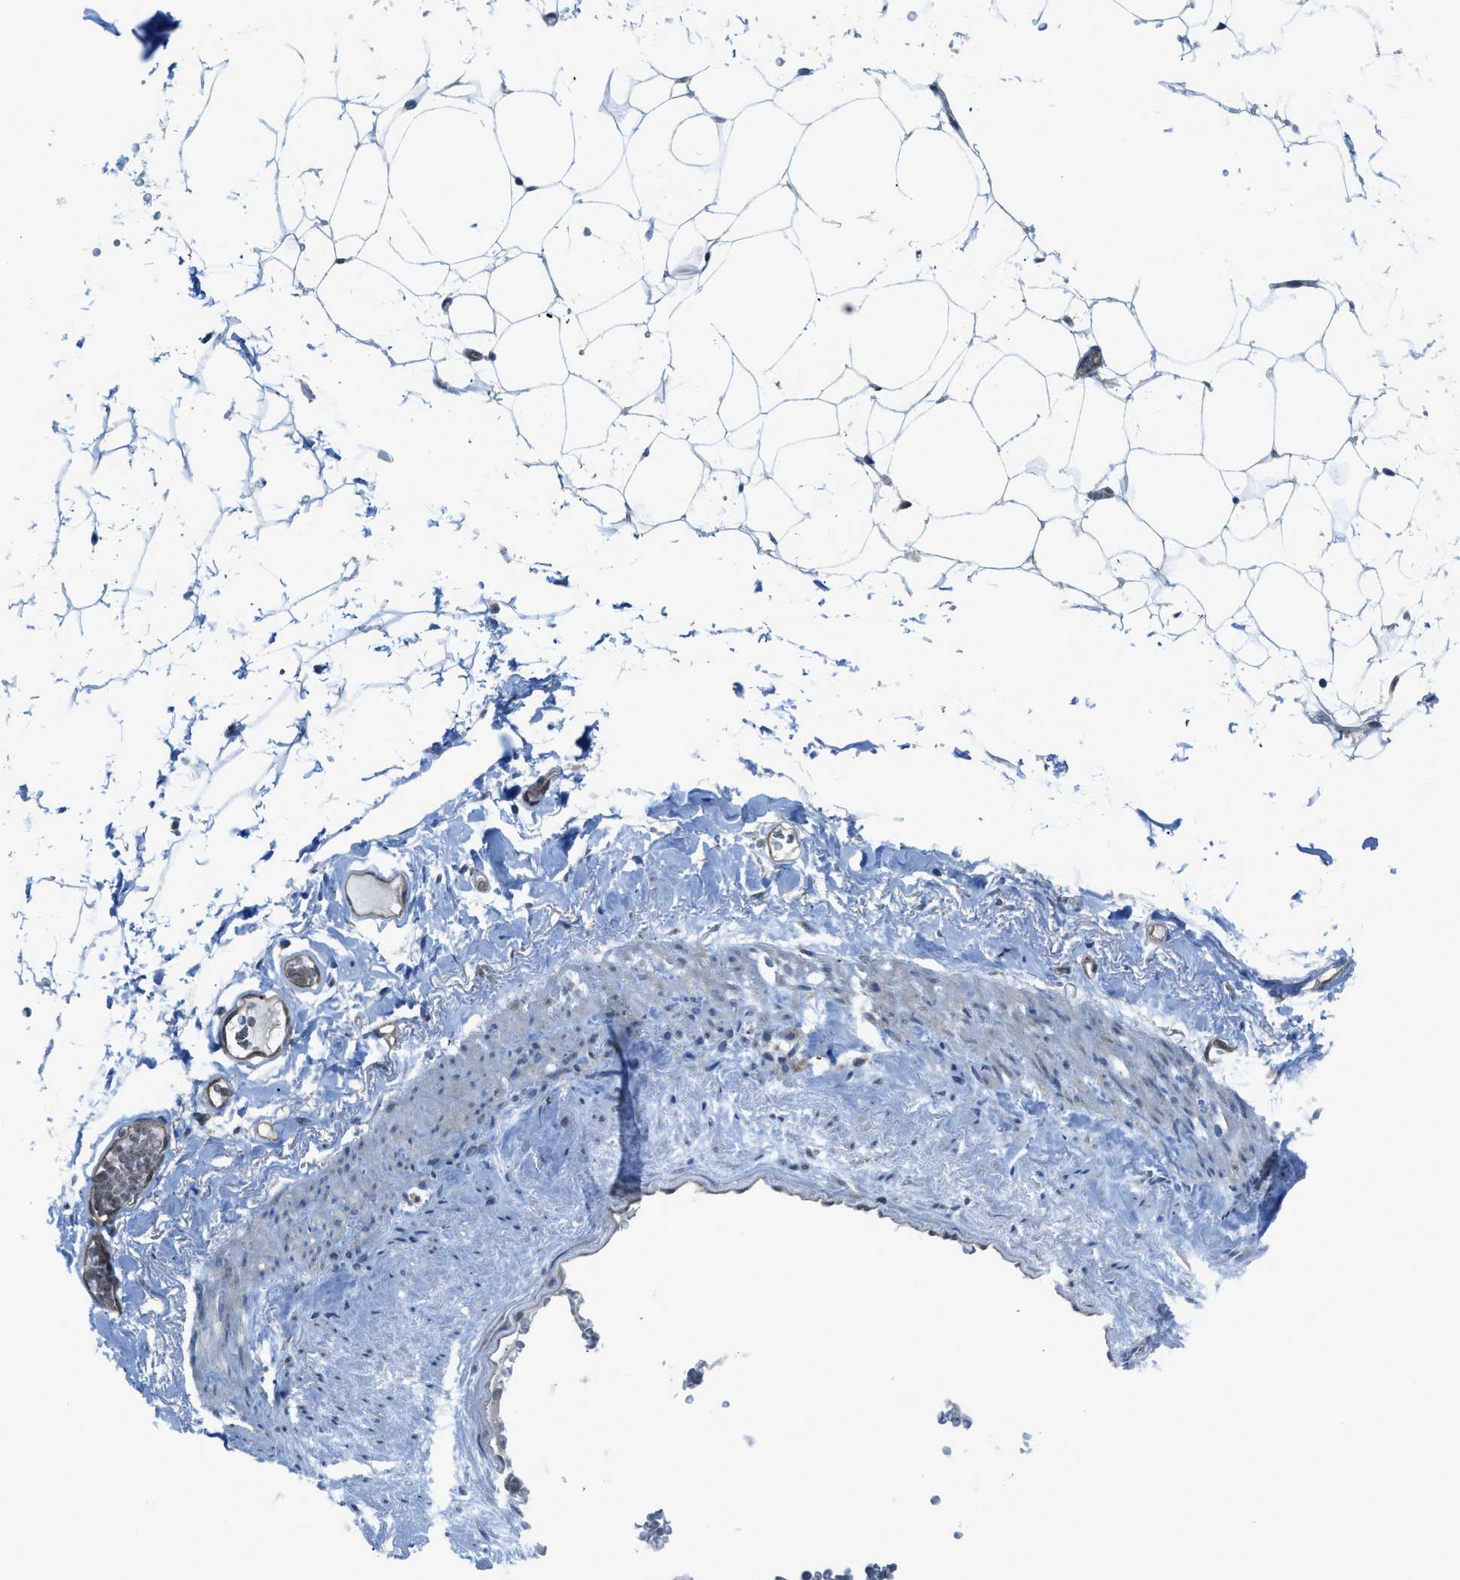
{"staining": {"intensity": "negative", "quantity": "none", "location": "none"}, "tissue": "adipose tissue", "cell_type": "Adipocytes", "image_type": "normal", "snomed": [{"axis": "morphology", "description": "Normal tissue, NOS"}, {"axis": "topography", "description": "Breast"}, {"axis": "topography", "description": "Soft tissue"}], "caption": "Immunohistochemistry (IHC) photomicrograph of unremarkable adipose tissue stained for a protein (brown), which displays no expression in adipocytes. (DAB (3,3'-diaminobenzidine) immunohistochemistry visualized using brightfield microscopy, high magnification).", "gene": "PRKN", "patient": {"sex": "female", "age": 75}}